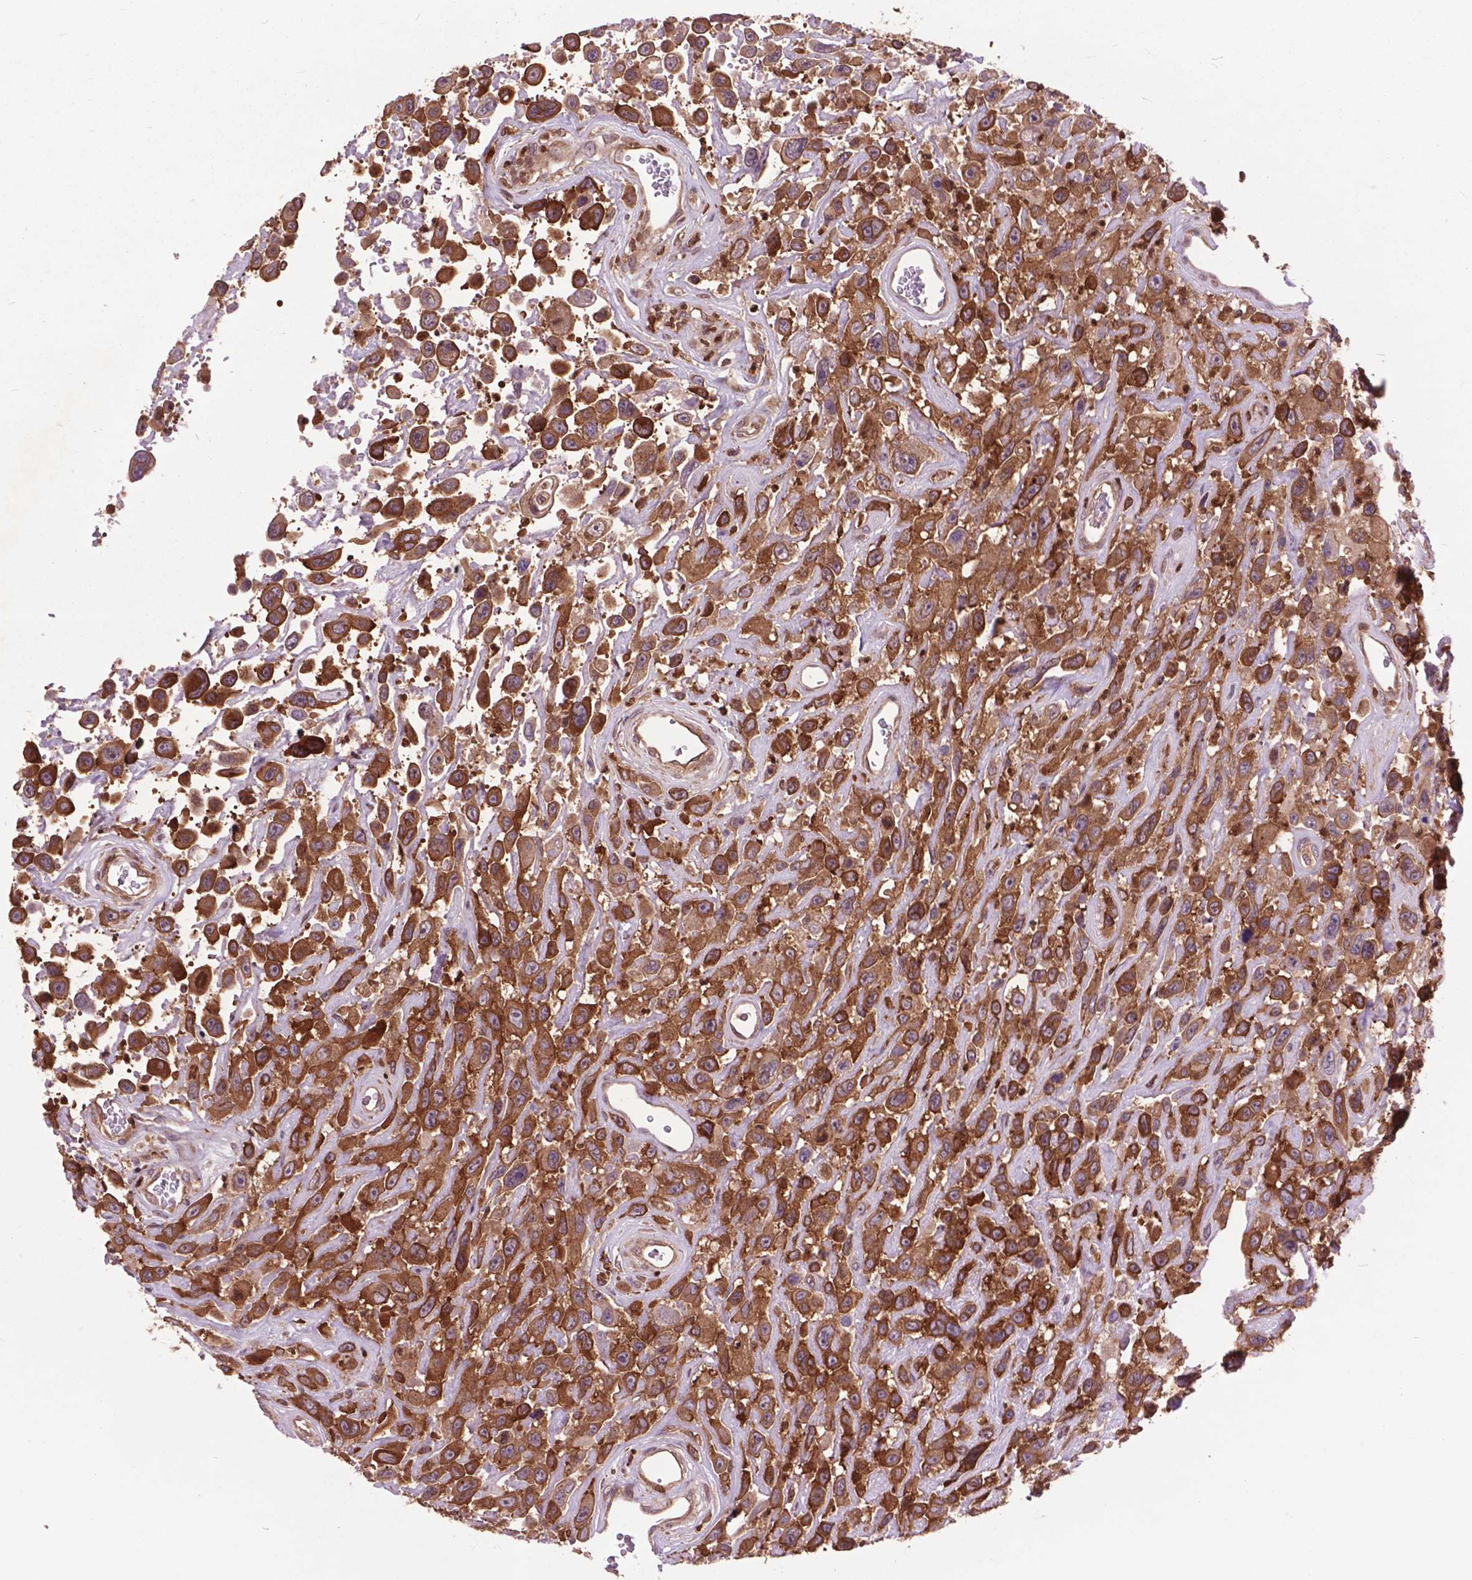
{"staining": {"intensity": "strong", "quantity": ">75%", "location": "cytoplasmic/membranous"}, "tissue": "urothelial cancer", "cell_type": "Tumor cells", "image_type": "cancer", "snomed": [{"axis": "morphology", "description": "Urothelial carcinoma, High grade"}, {"axis": "topography", "description": "Urinary bladder"}], "caption": "This is an image of immunohistochemistry staining of high-grade urothelial carcinoma, which shows strong positivity in the cytoplasmic/membranous of tumor cells.", "gene": "ARAF", "patient": {"sex": "male", "age": 53}}